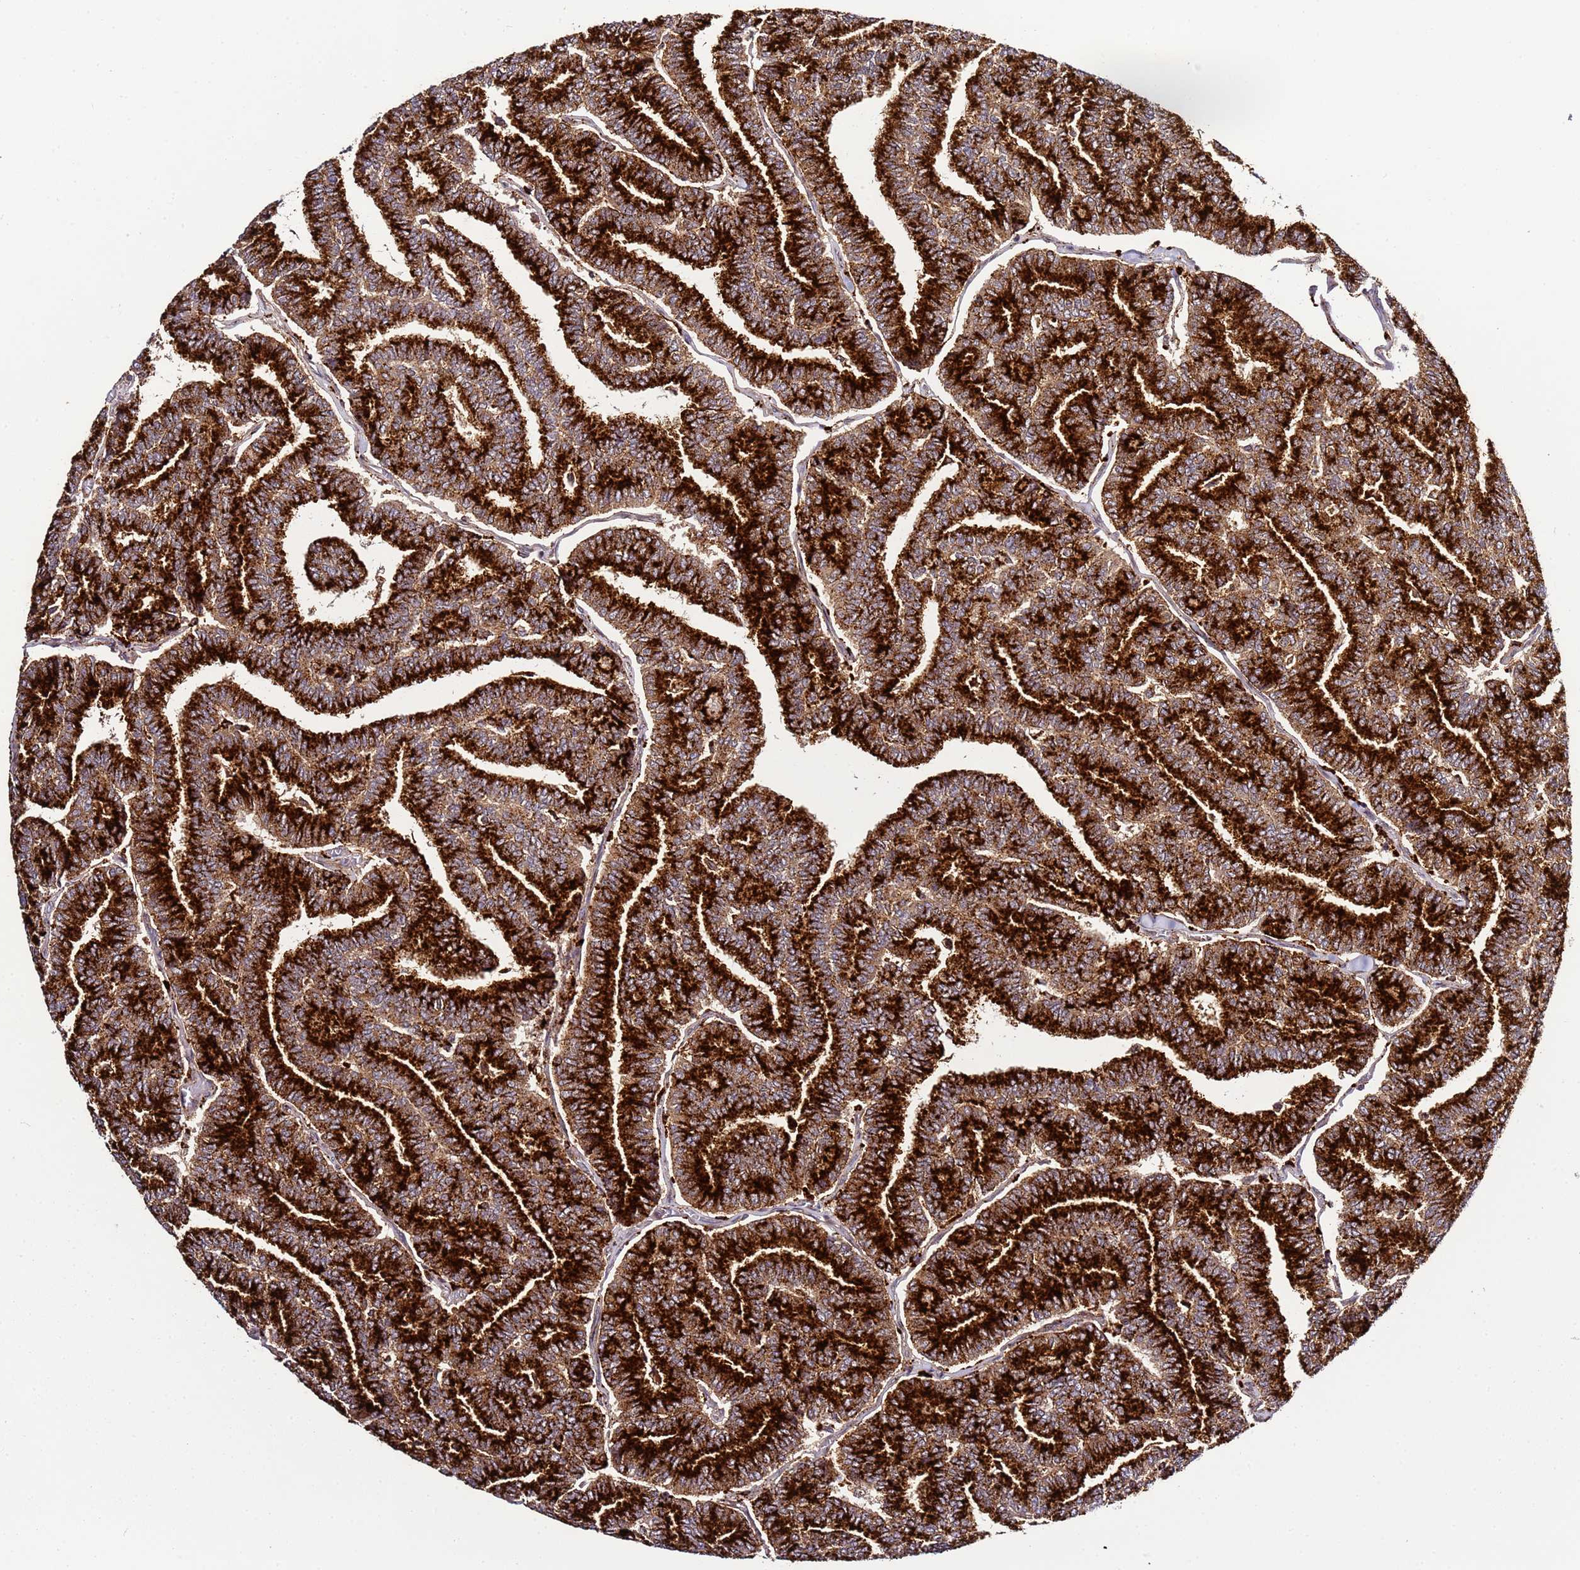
{"staining": {"intensity": "strong", "quantity": ">75%", "location": "cytoplasmic/membranous"}, "tissue": "thyroid cancer", "cell_type": "Tumor cells", "image_type": "cancer", "snomed": [{"axis": "morphology", "description": "Papillary adenocarcinoma, NOS"}, {"axis": "topography", "description": "Thyroid gland"}], "caption": "Human thyroid cancer (papillary adenocarcinoma) stained with a brown dye exhibits strong cytoplasmic/membranous positive staining in about >75% of tumor cells.", "gene": "PVRIG", "patient": {"sex": "female", "age": 35}}